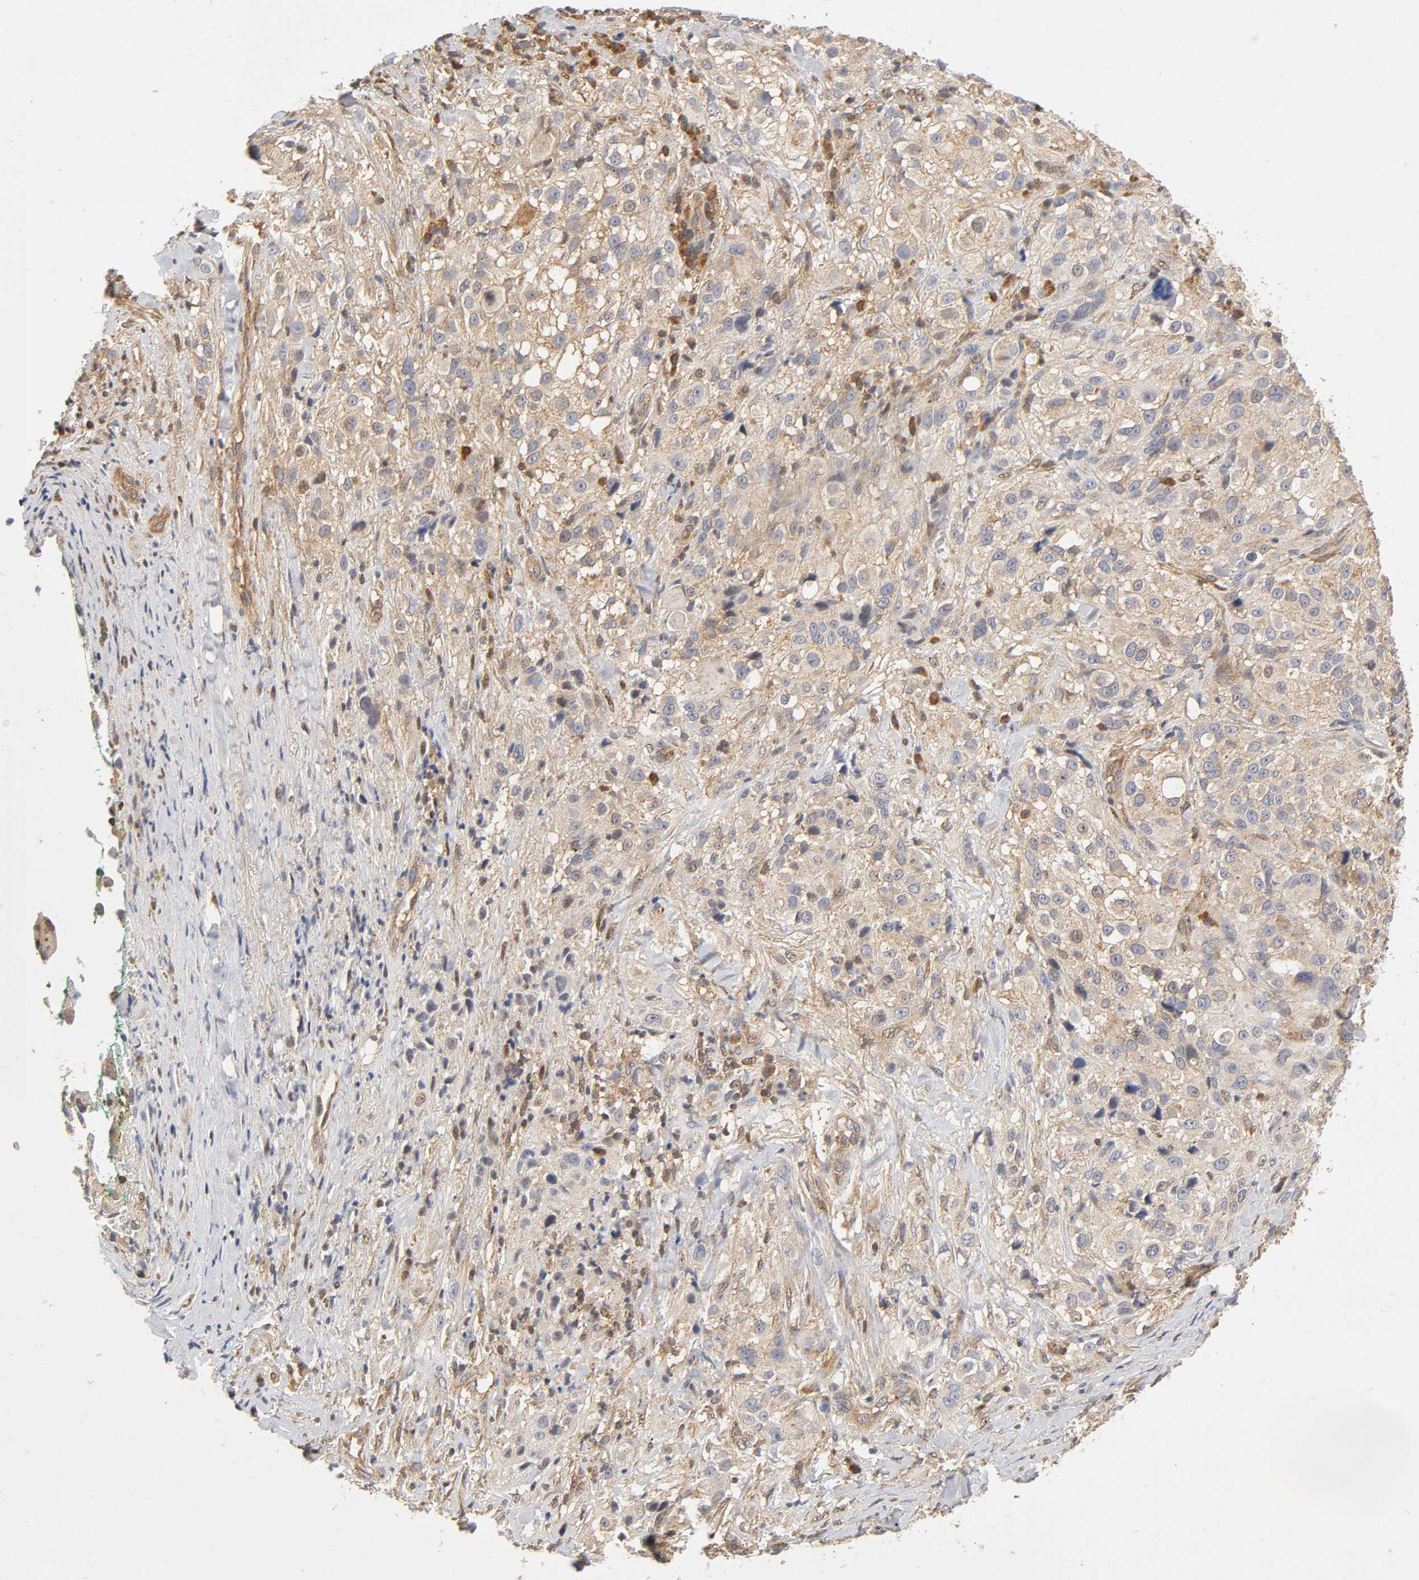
{"staining": {"intensity": "weak", "quantity": "25%-75%", "location": "cytoplasmic/membranous"}, "tissue": "melanoma", "cell_type": "Tumor cells", "image_type": "cancer", "snomed": [{"axis": "morphology", "description": "Necrosis, NOS"}, {"axis": "morphology", "description": "Malignant melanoma, NOS"}, {"axis": "topography", "description": "Skin"}], "caption": "DAB immunohistochemical staining of human melanoma reveals weak cytoplasmic/membranous protein staining in approximately 25%-75% of tumor cells.", "gene": "PAFAH1B1", "patient": {"sex": "female", "age": 87}}